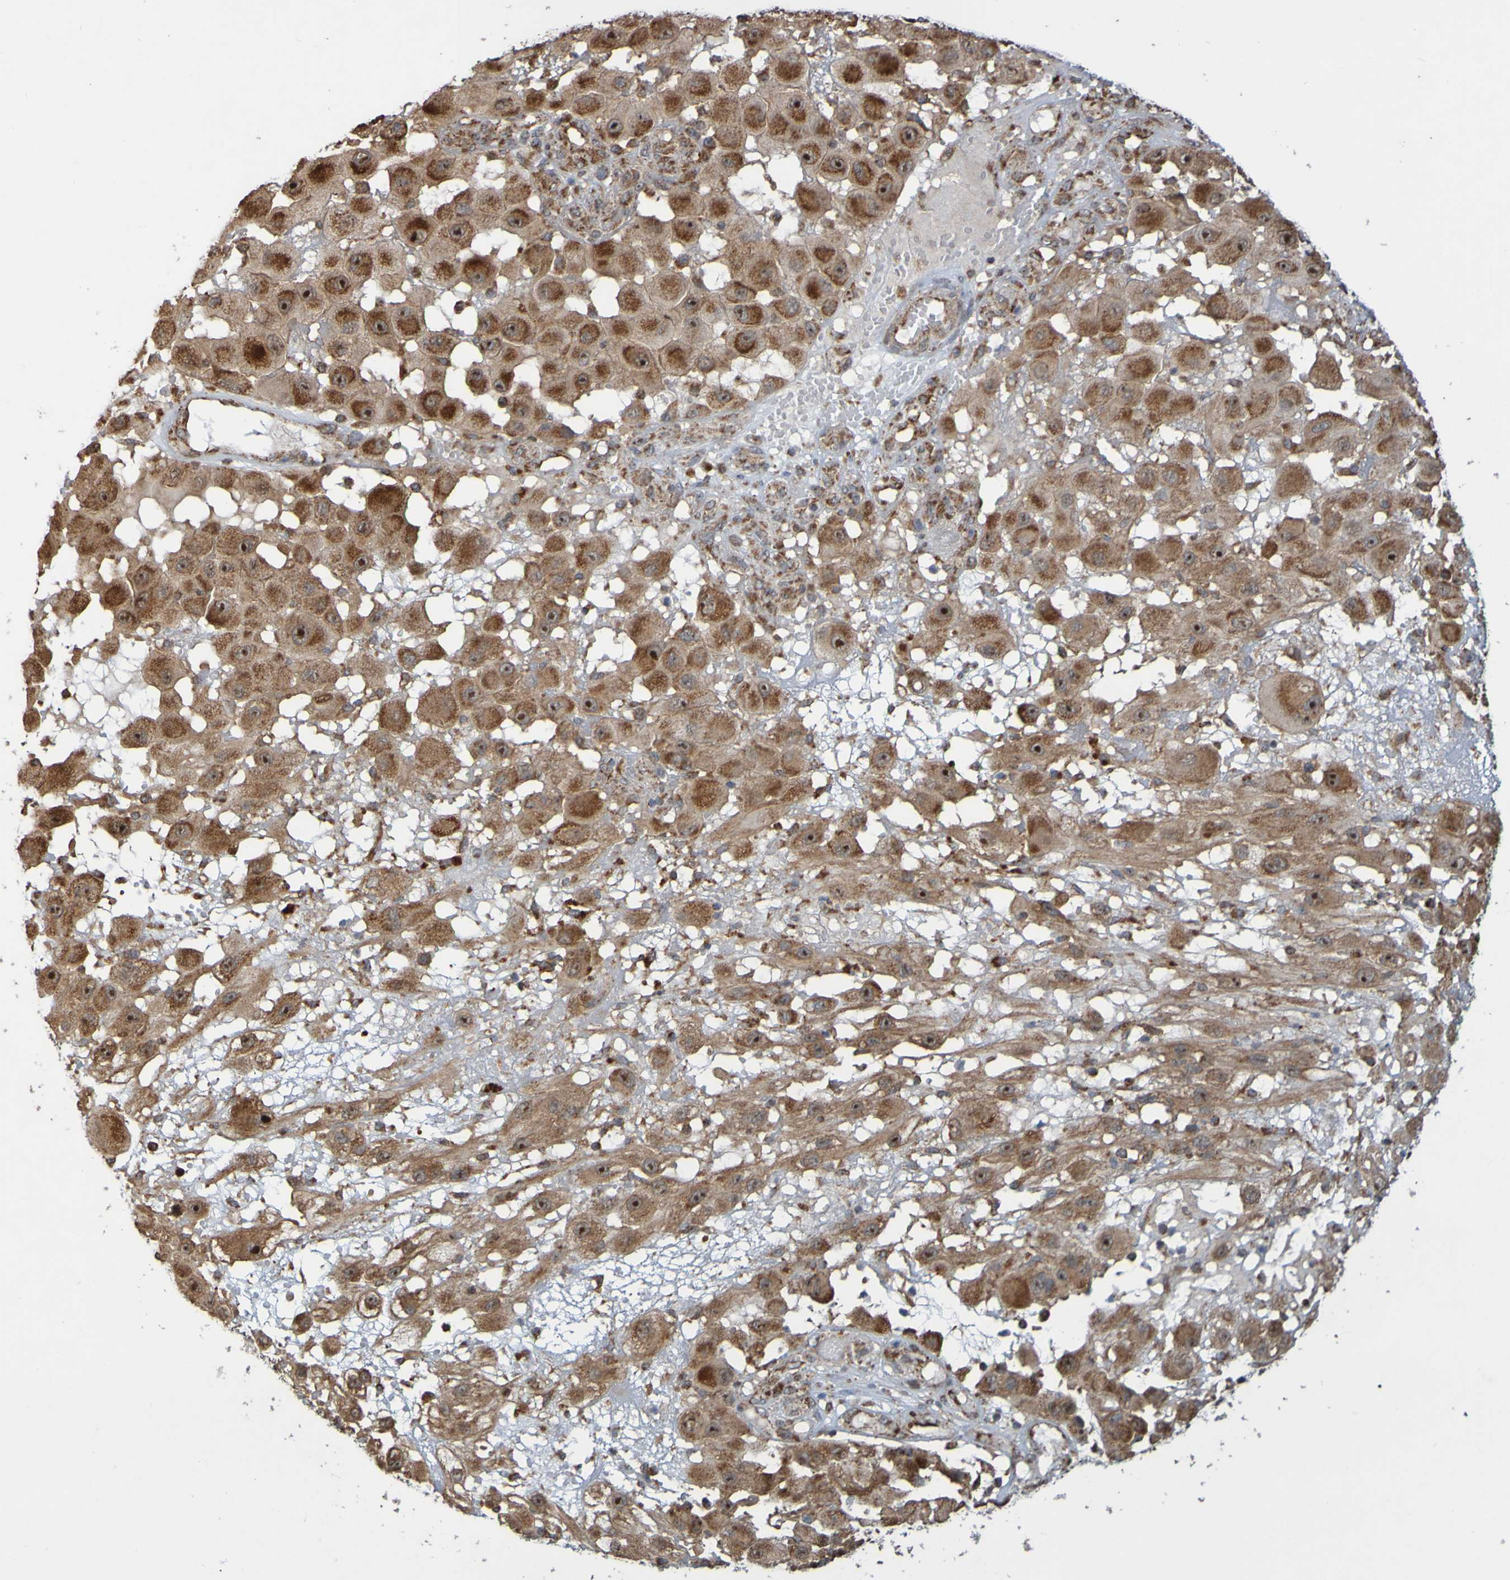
{"staining": {"intensity": "moderate", "quantity": ">75%", "location": "cytoplasmic/membranous,nuclear"}, "tissue": "melanoma", "cell_type": "Tumor cells", "image_type": "cancer", "snomed": [{"axis": "morphology", "description": "Malignant melanoma, NOS"}, {"axis": "topography", "description": "Skin"}], "caption": "A photomicrograph of human malignant melanoma stained for a protein demonstrates moderate cytoplasmic/membranous and nuclear brown staining in tumor cells. (Stains: DAB in brown, nuclei in blue, Microscopy: brightfield microscopy at high magnification).", "gene": "TMBIM1", "patient": {"sex": "female", "age": 81}}